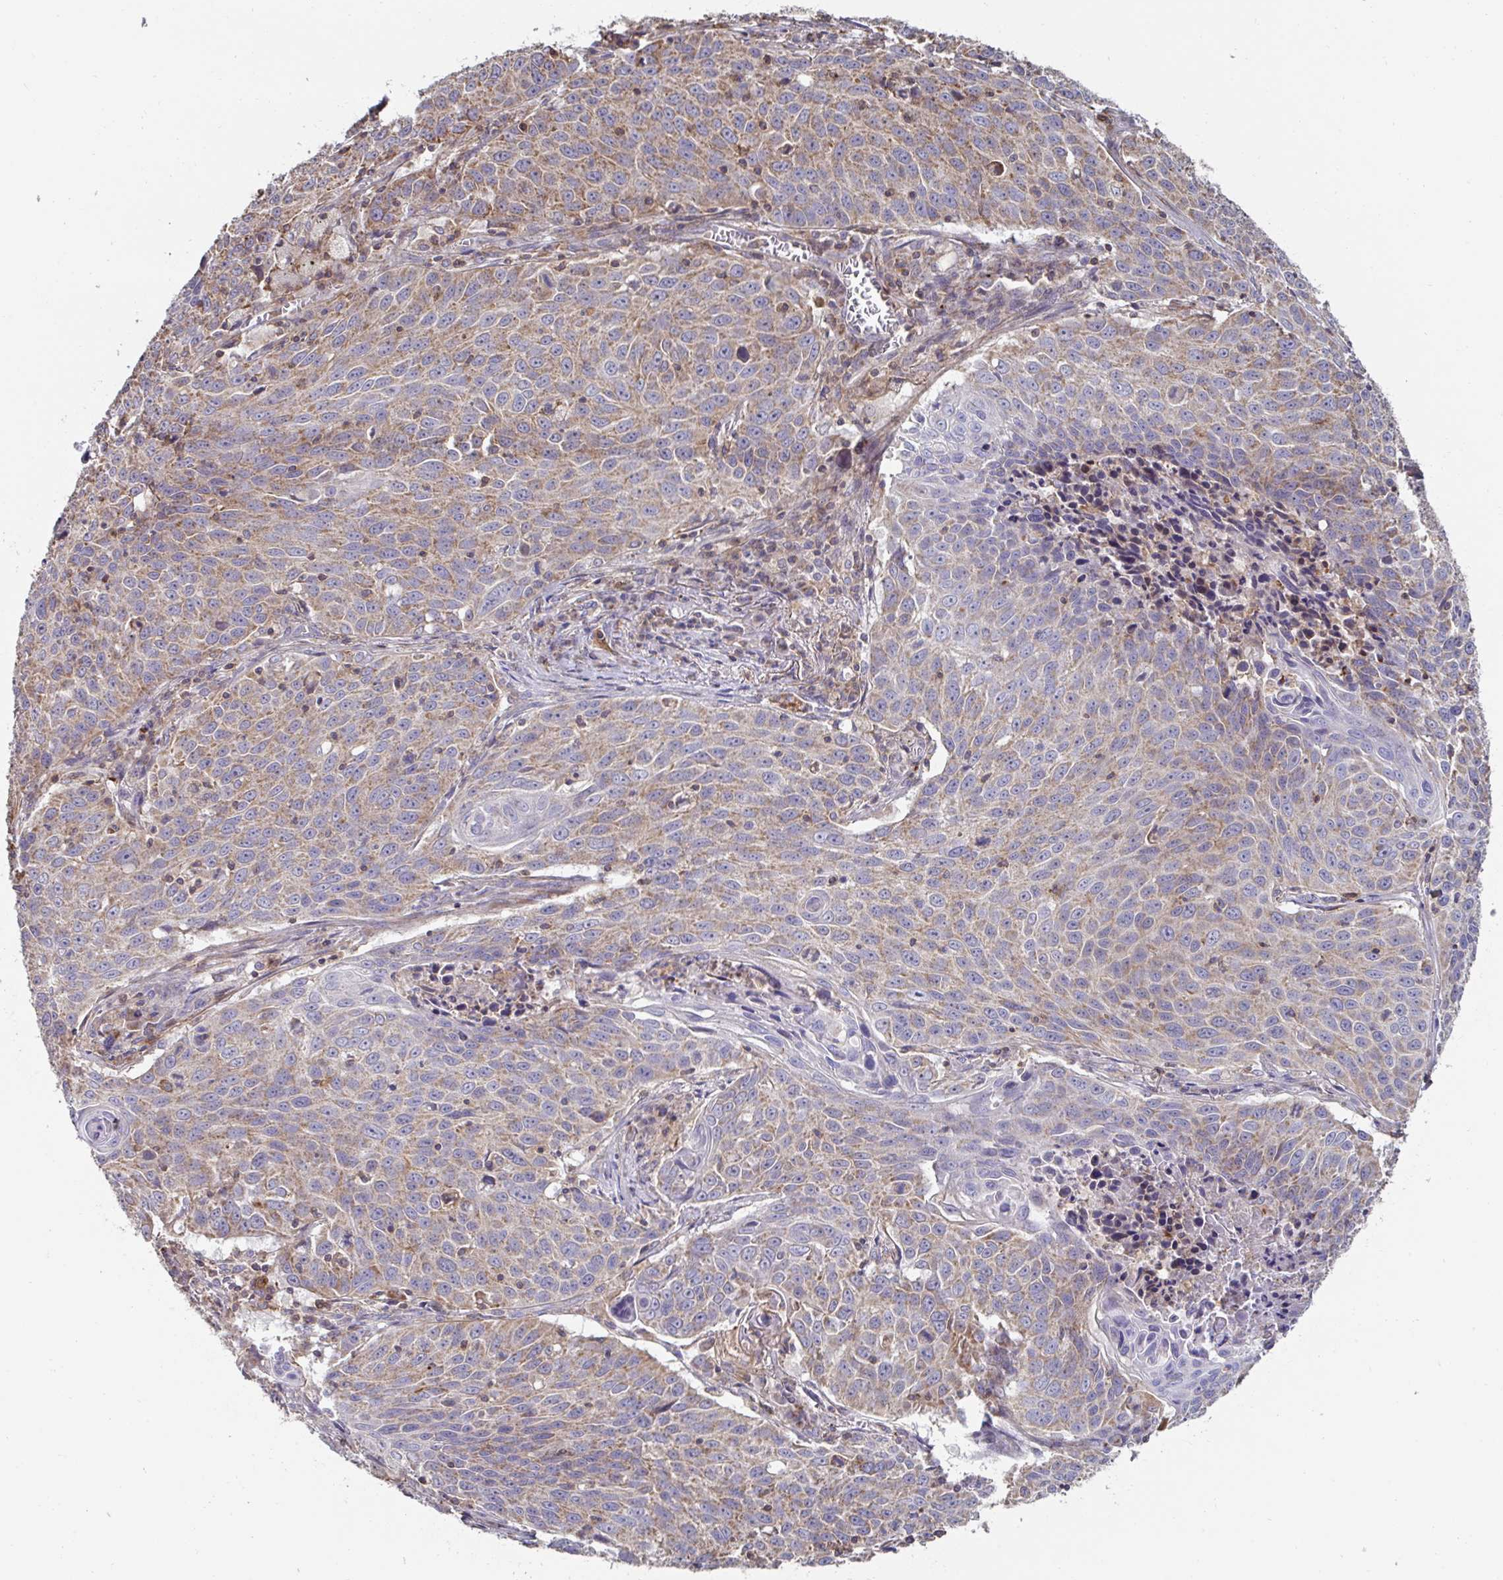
{"staining": {"intensity": "moderate", "quantity": ">75%", "location": "cytoplasmic/membranous"}, "tissue": "lung cancer", "cell_type": "Tumor cells", "image_type": "cancer", "snomed": [{"axis": "morphology", "description": "Squamous cell carcinoma, NOS"}, {"axis": "topography", "description": "Lung"}], "caption": "Protein staining of lung cancer (squamous cell carcinoma) tissue displays moderate cytoplasmic/membranous expression in approximately >75% of tumor cells. Ihc stains the protein of interest in brown and the nuclei are stained blue.", "gene": "DZANK1", "patient": {"sex": "male", "age": 78}}